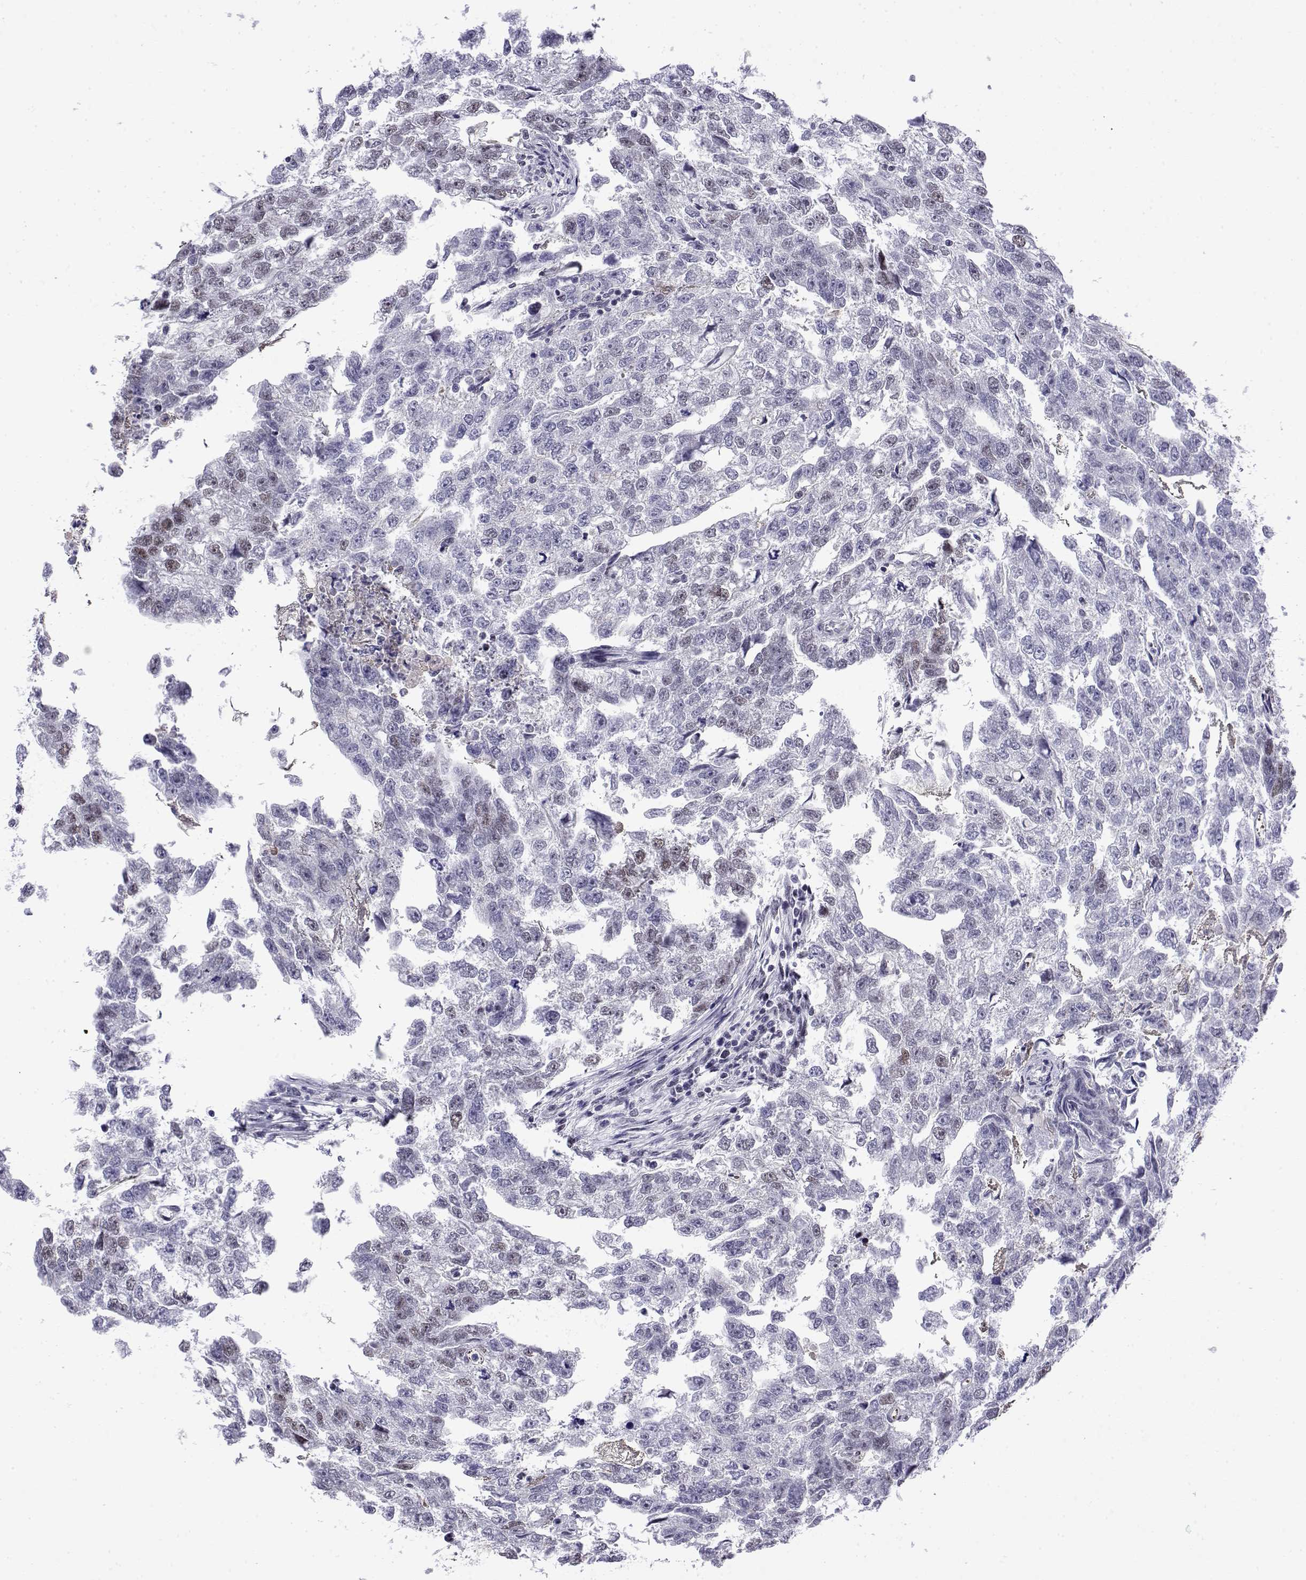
{"staining": {"intensity": "weak", "quantity": "25%-75%", "location": "nuclear"}, "tissue": "testis cancer", "cell_type": "Tumor cells", "image_type": "cancer", "snomed": [{"axis": "morphology", "description": "Carcinoma, Embryonal, NOS"}, {"axis": "morphology", "description": "Teratoma, malignant, NOS"}, {"axis": "topography", "description": "Testis"}], "caption": "This is an image of immunohistochemistry staining of testis cancer, which shows weak staining in the nuclear of tumor cells.", "gene": "POLDIP3", "patient": {"sex": "male", "age": 44}}